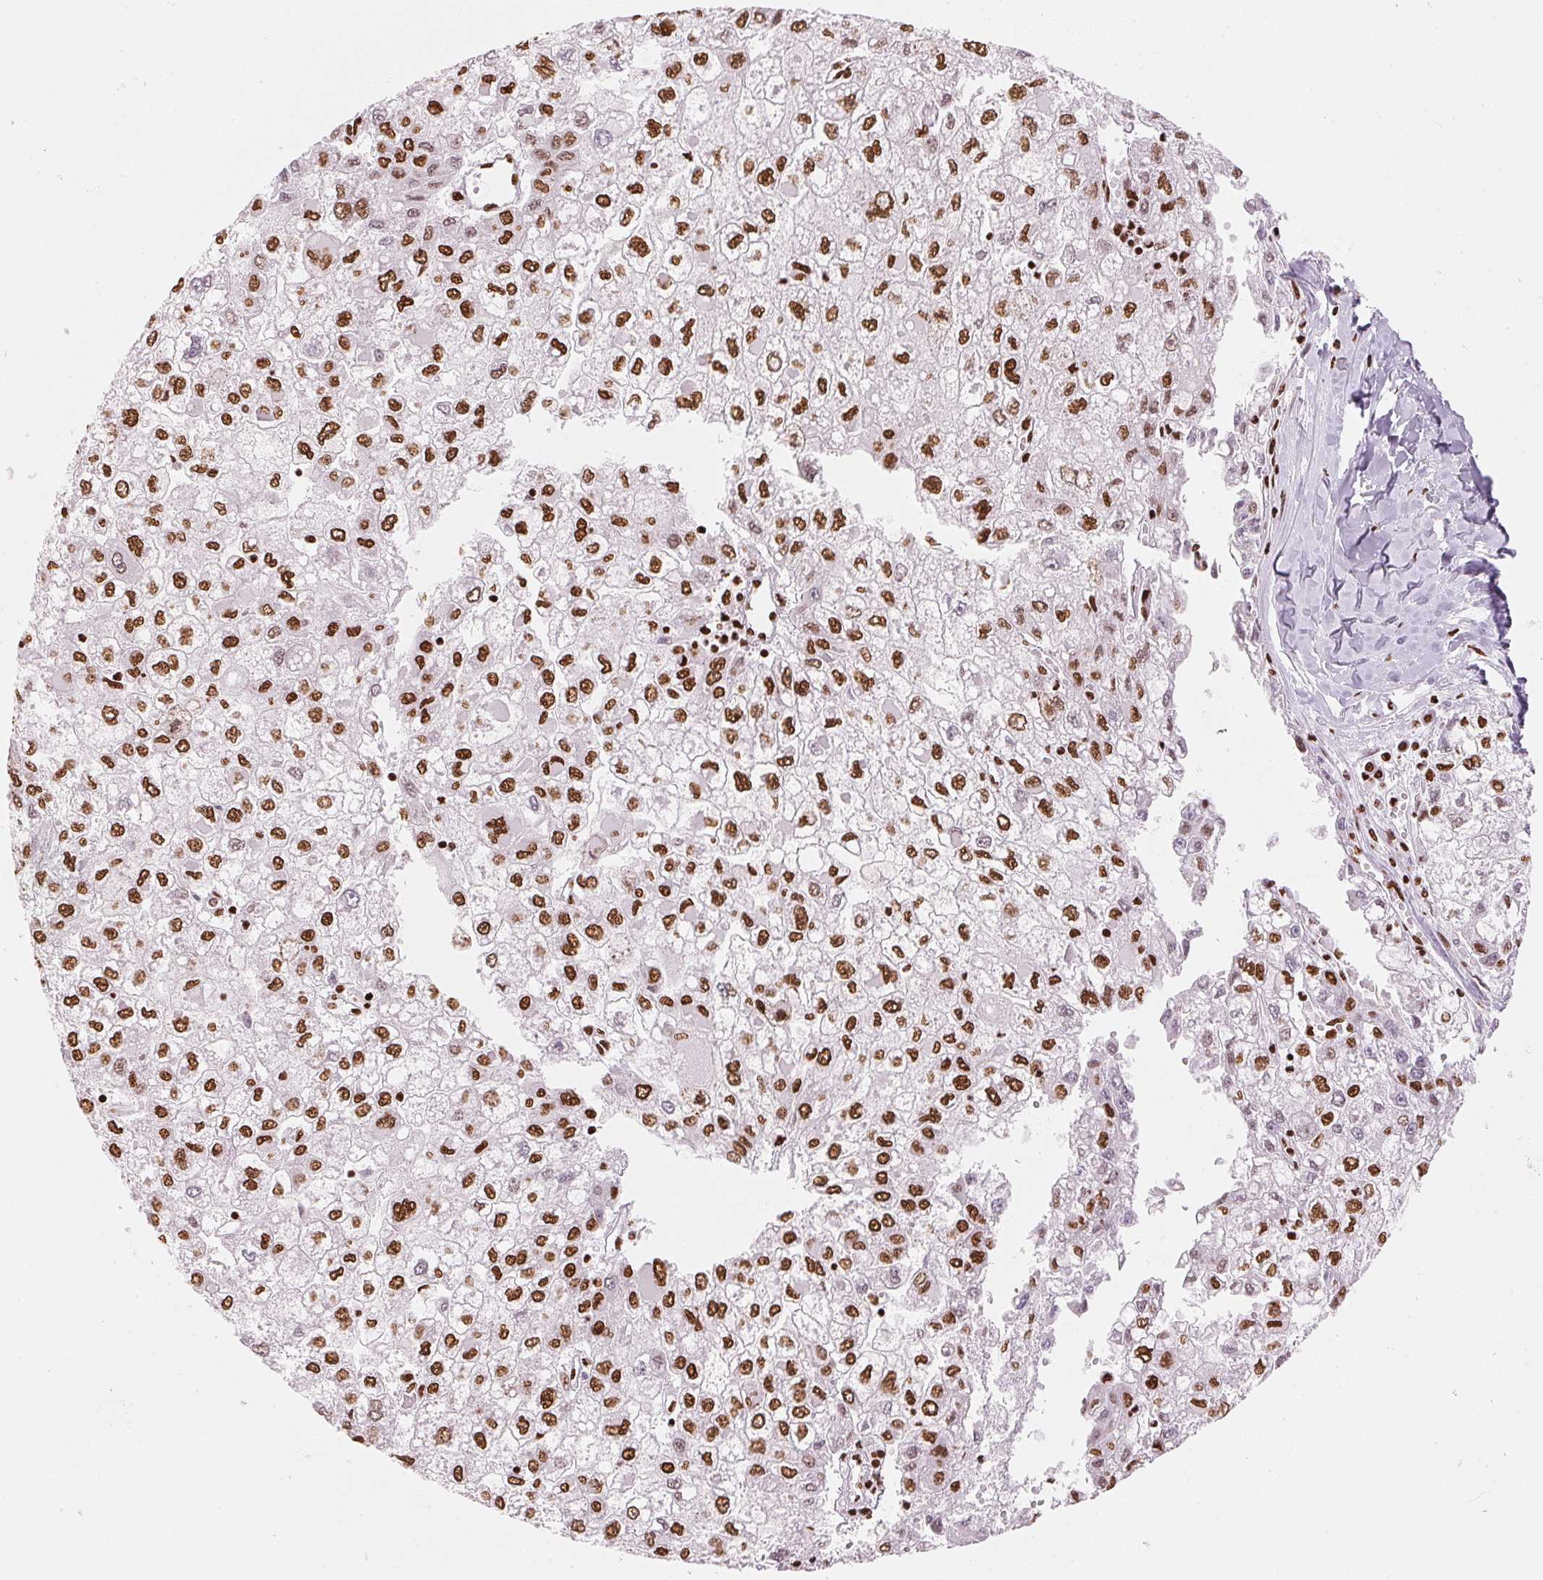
{"staining": {"intensity": "strong", "quantity": ">75%", "location": "nuclear"}, "tissue": "liver cancer", "cell_type": "Tumor cells", "image_type": "cancer", "snomed": [{"axis": "morphology", "description": "Carcinoma, Hepatocellular, NOS"}, {"axis": "topography", "description": "Liver"}], "caption": "Immunohistochemical staining of liver cancer displays strong nuclear protein positivity in approximately >75% of tumor cells.", "gene": "NXF1", "patient": {"sex": "male", "age": 40}}